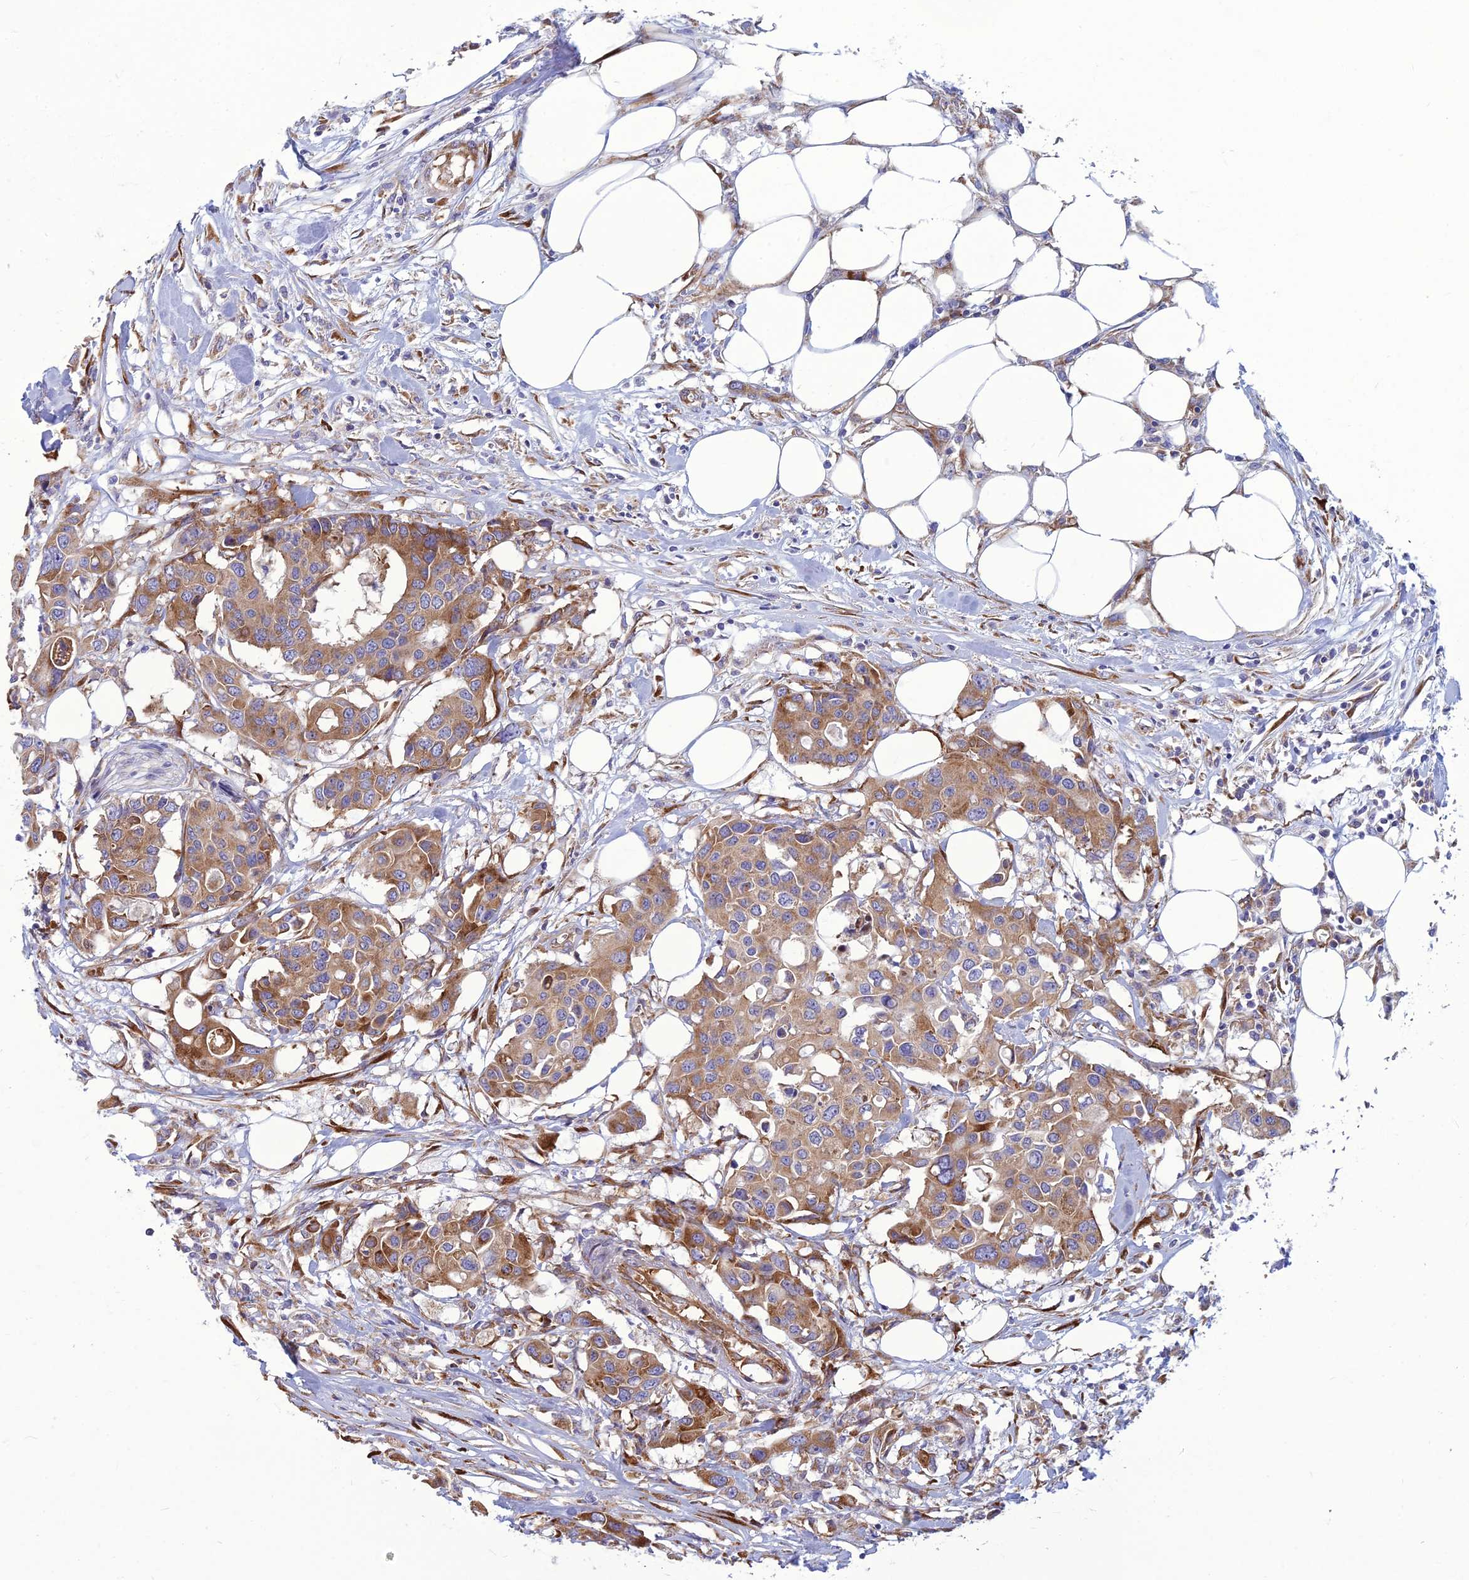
{"staining": {"intensity": "moderate", "quantity": ">75%", "location": "cytoplasmic/membranous"}, "tissue": "colorectal cancer", "cell_type": "Tumor cells", "image_type": "cancer", "snomed": [{"axis": "morphology", "description": "Adenocarcinoma, NOS"}, {"axis": "topography", "description": "Colon"}], "caption": "Immunohistochemical staining of human colorectal cancer shows moderate cytoplasmic/membranous protein positivity in about >75% of tumor cells.", "gene": "RPL17-C18orf32", "patient": {"sex": "male", "age": 77}}